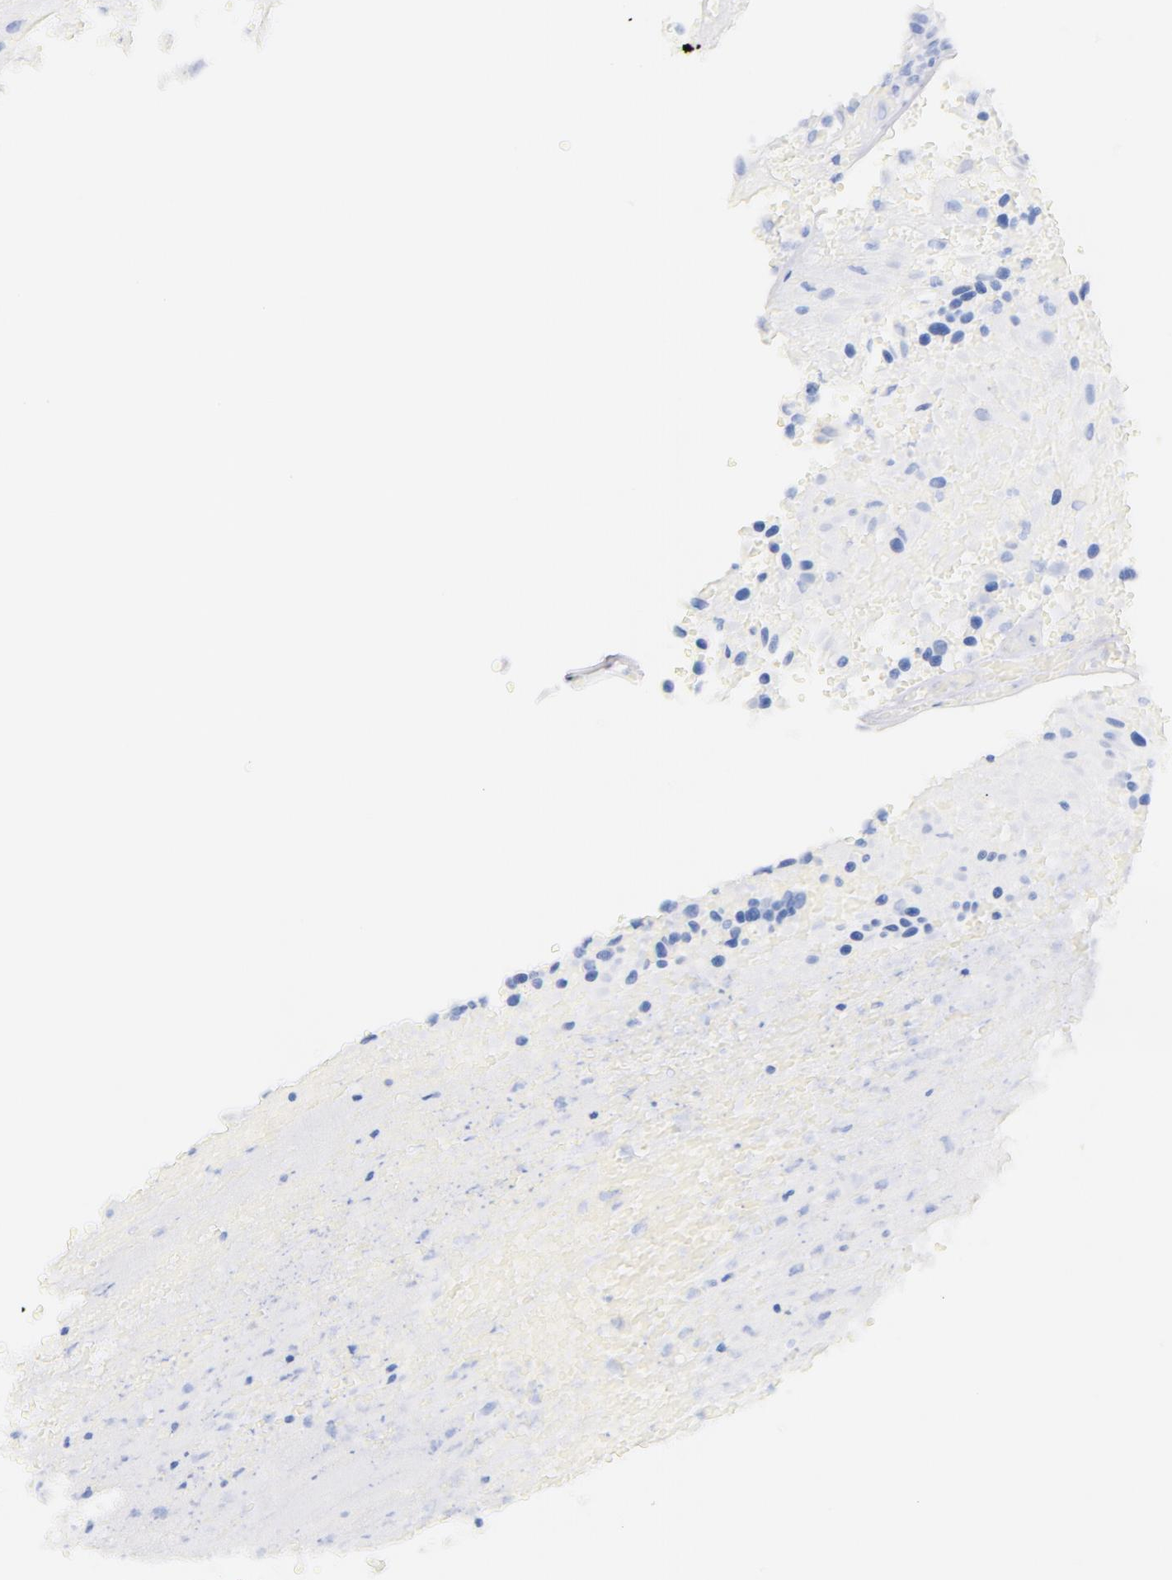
{"staining": {"intensity": "negative", "quantity": "none", "location": "none"}, "tissue": "urothelial cancer", "cell_type": "Tumor cells", "image_type": "cancer", "snomed": [{"axis": "morphology", "description": "Urothelial carcinoma, High grade"}, {"axis": "topography", "description": "Urinary bladder"}], "caption": "Immunohistochemistry (IHC) of high-grade urothelial carcinoma shows no positivity in tumor cells. (Brightfield microscopy of DAB (3,3'-diaminobenzidine) immunohistochemistry at high magnification).", "gene": "CD44", "patient": {"sex": "male", "age": 66}}